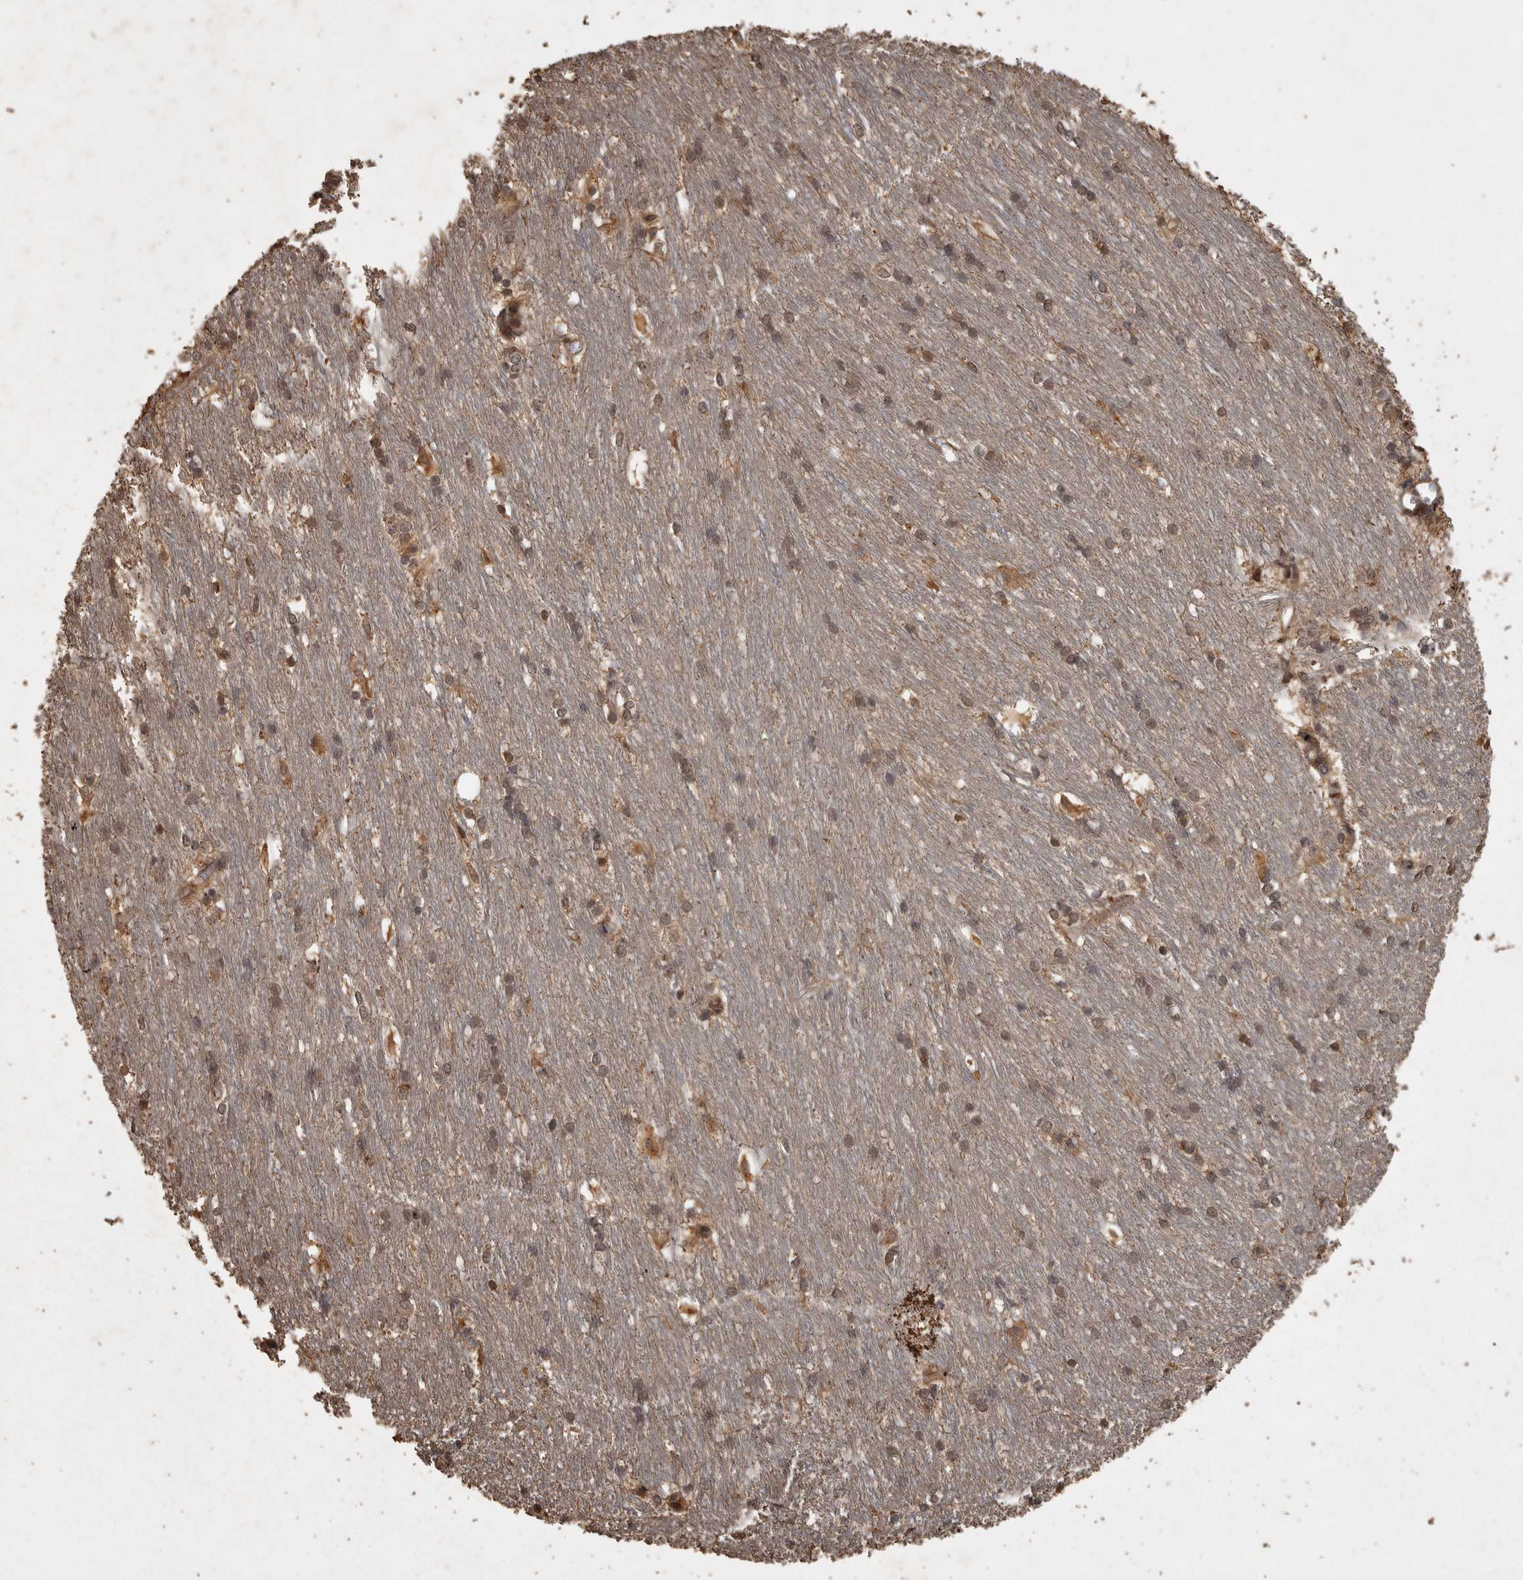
{"staining": {"intensity": "moderate", "quantity": ">75%", "location": "cytoplasmic/membranous"}, "tissue": "caudate", "cell_type": "Glial cells", "image_type": "normal", "snomed": [{"axis": "morphology", "description": "Normal tissue, NOS"}, {"axis": "topography", "description": "Lateral ventricle wall"}], "caption": "IHC (DAB) staining of benign caudate displays moderate cytoplasmic/membranous protein expression in approximately >75% of glial cells.", "gene": "ACO1", "patient": {"sex": "female", "age": 19}}